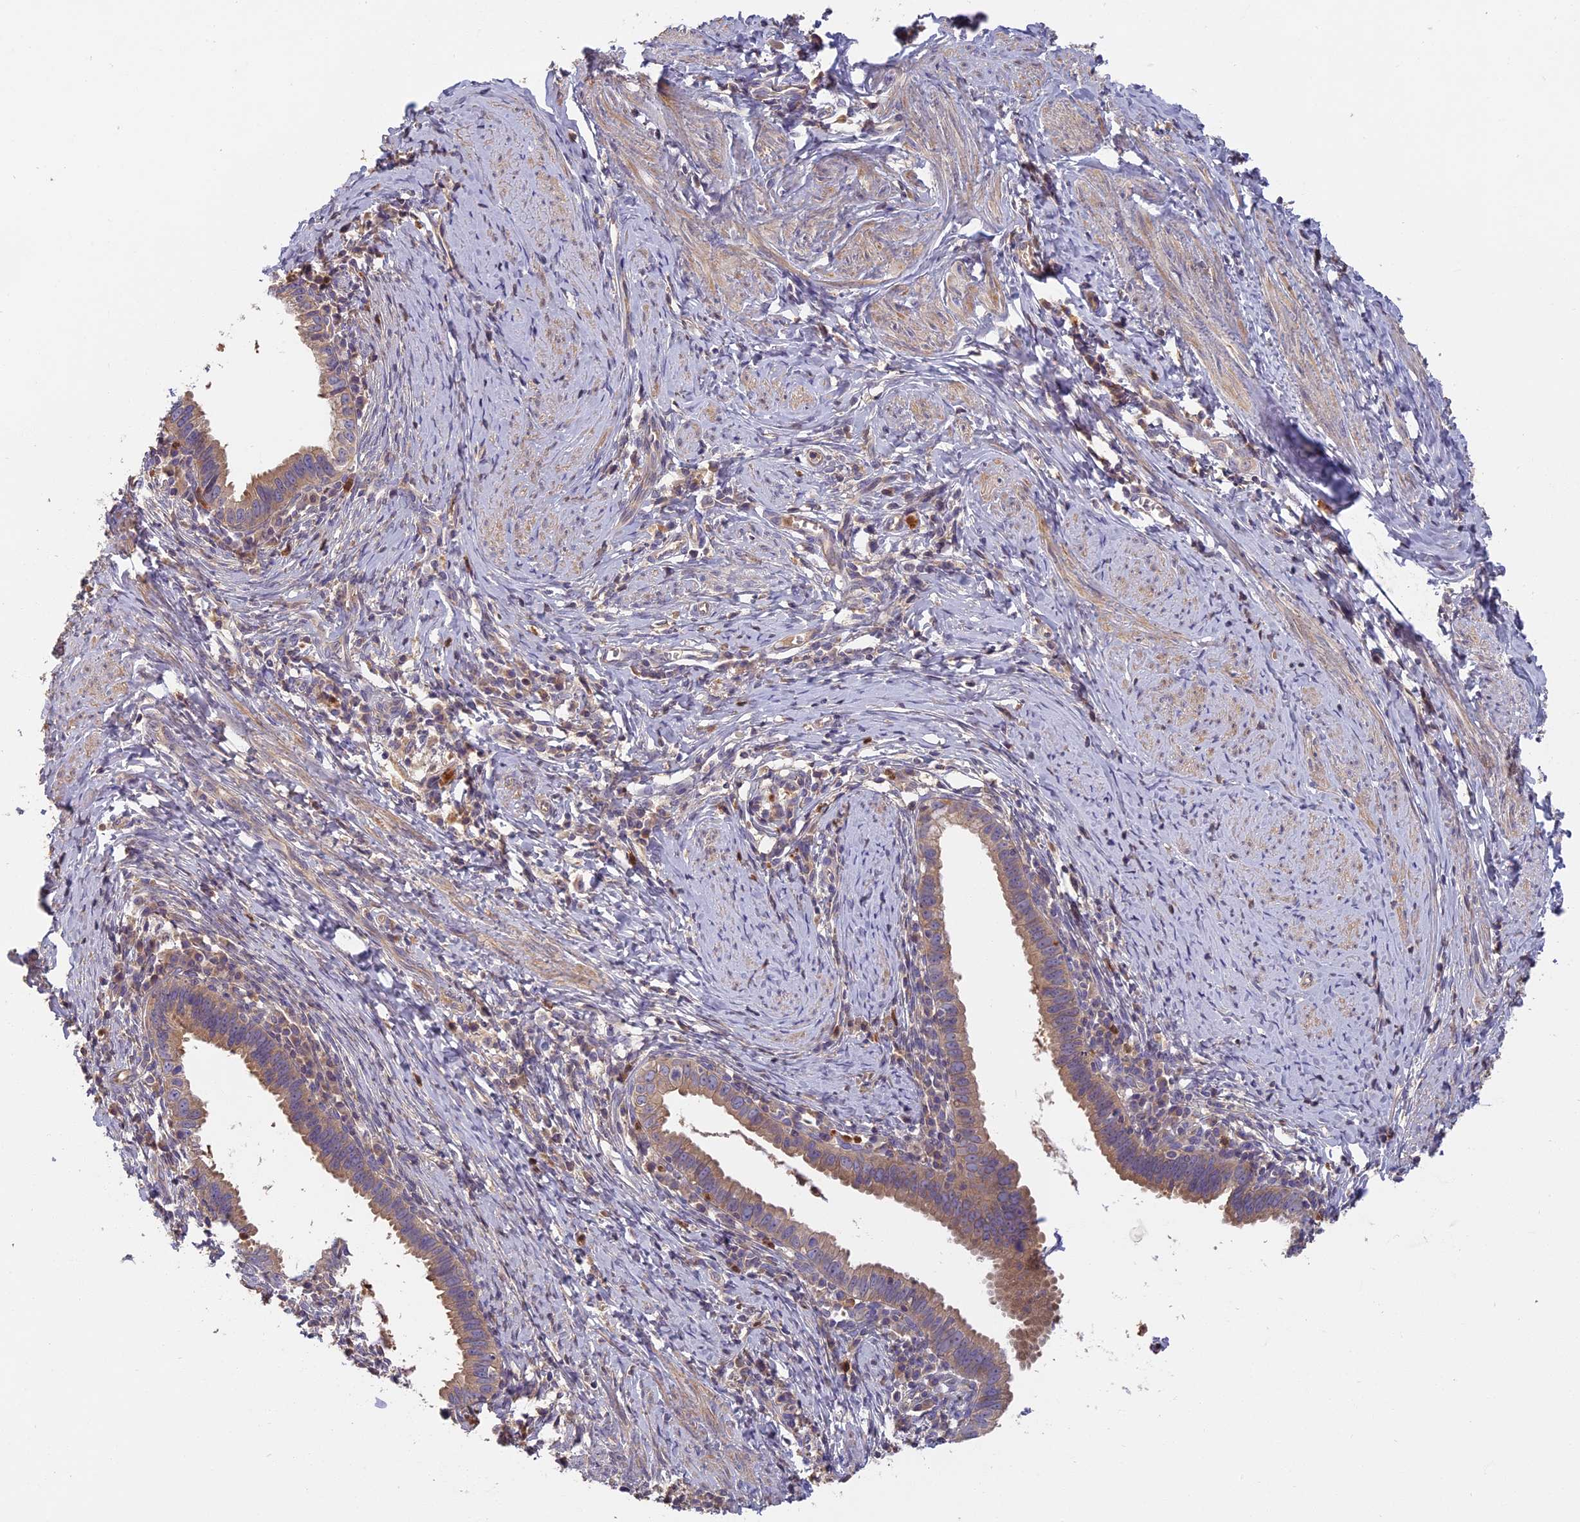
{"staining": {"intensity": "weak", "quantity": ">75%", "location": "cytoplasmic/membranous"}, "tissue": "cervical cancer", "cell_type": "Tumor cells", "image_type": "cancer", "snomed": [{"axis": "morphology", "description": "Adenocarcinoma, NOS"}, {"axis": "topography", "description": "Cervix"}], "caption": "The immunohistochemical stain shows weak cytoplasmic/membranous staining in tumor cells of adenocarcinoma (cervical) tissue.", "gene": "AP4E1", "patient": {"sex": "female", "age": 36}}